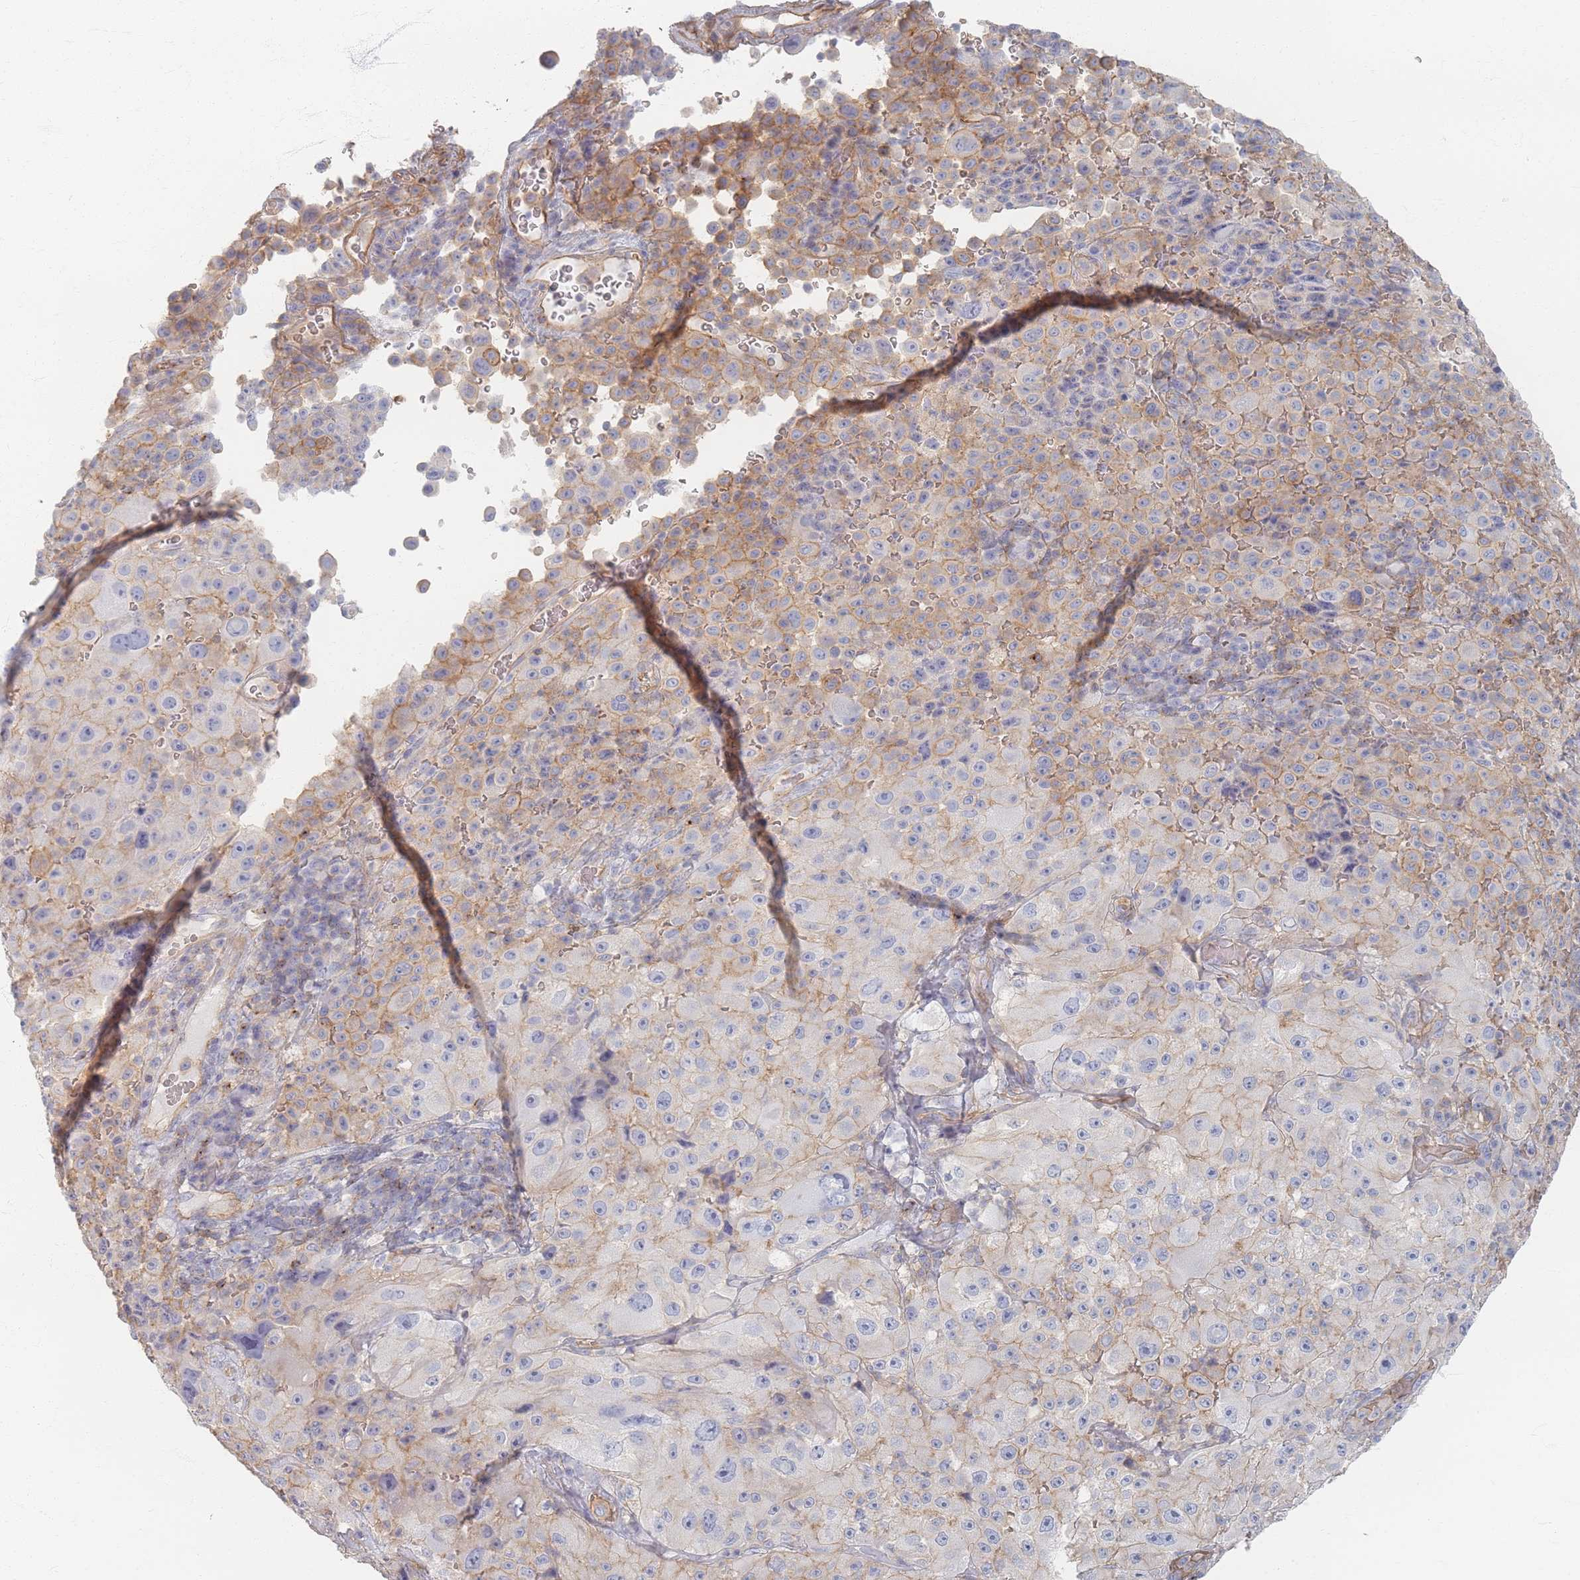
{"staining": {"intensity": "weak", "quantity": "<25%", "location": "cytoplasmic/membranous"}, "tissue": "melanoma", "cell_type": "Tumor cells", "image_type": "cancer", "snomed": [{"axis": "morphology", "description": "Malignant melanoma, Metastatic site"}, {"axis": "topography", "description": "Lymph node"}], "caption": "A high-resolution photomicrograph shows immunohistochemistry staining of melanoma, which demonstrates no significant staining in tumor cells.", "gene": "GNB1", "patient": {"sex": "male", "age": 62}}